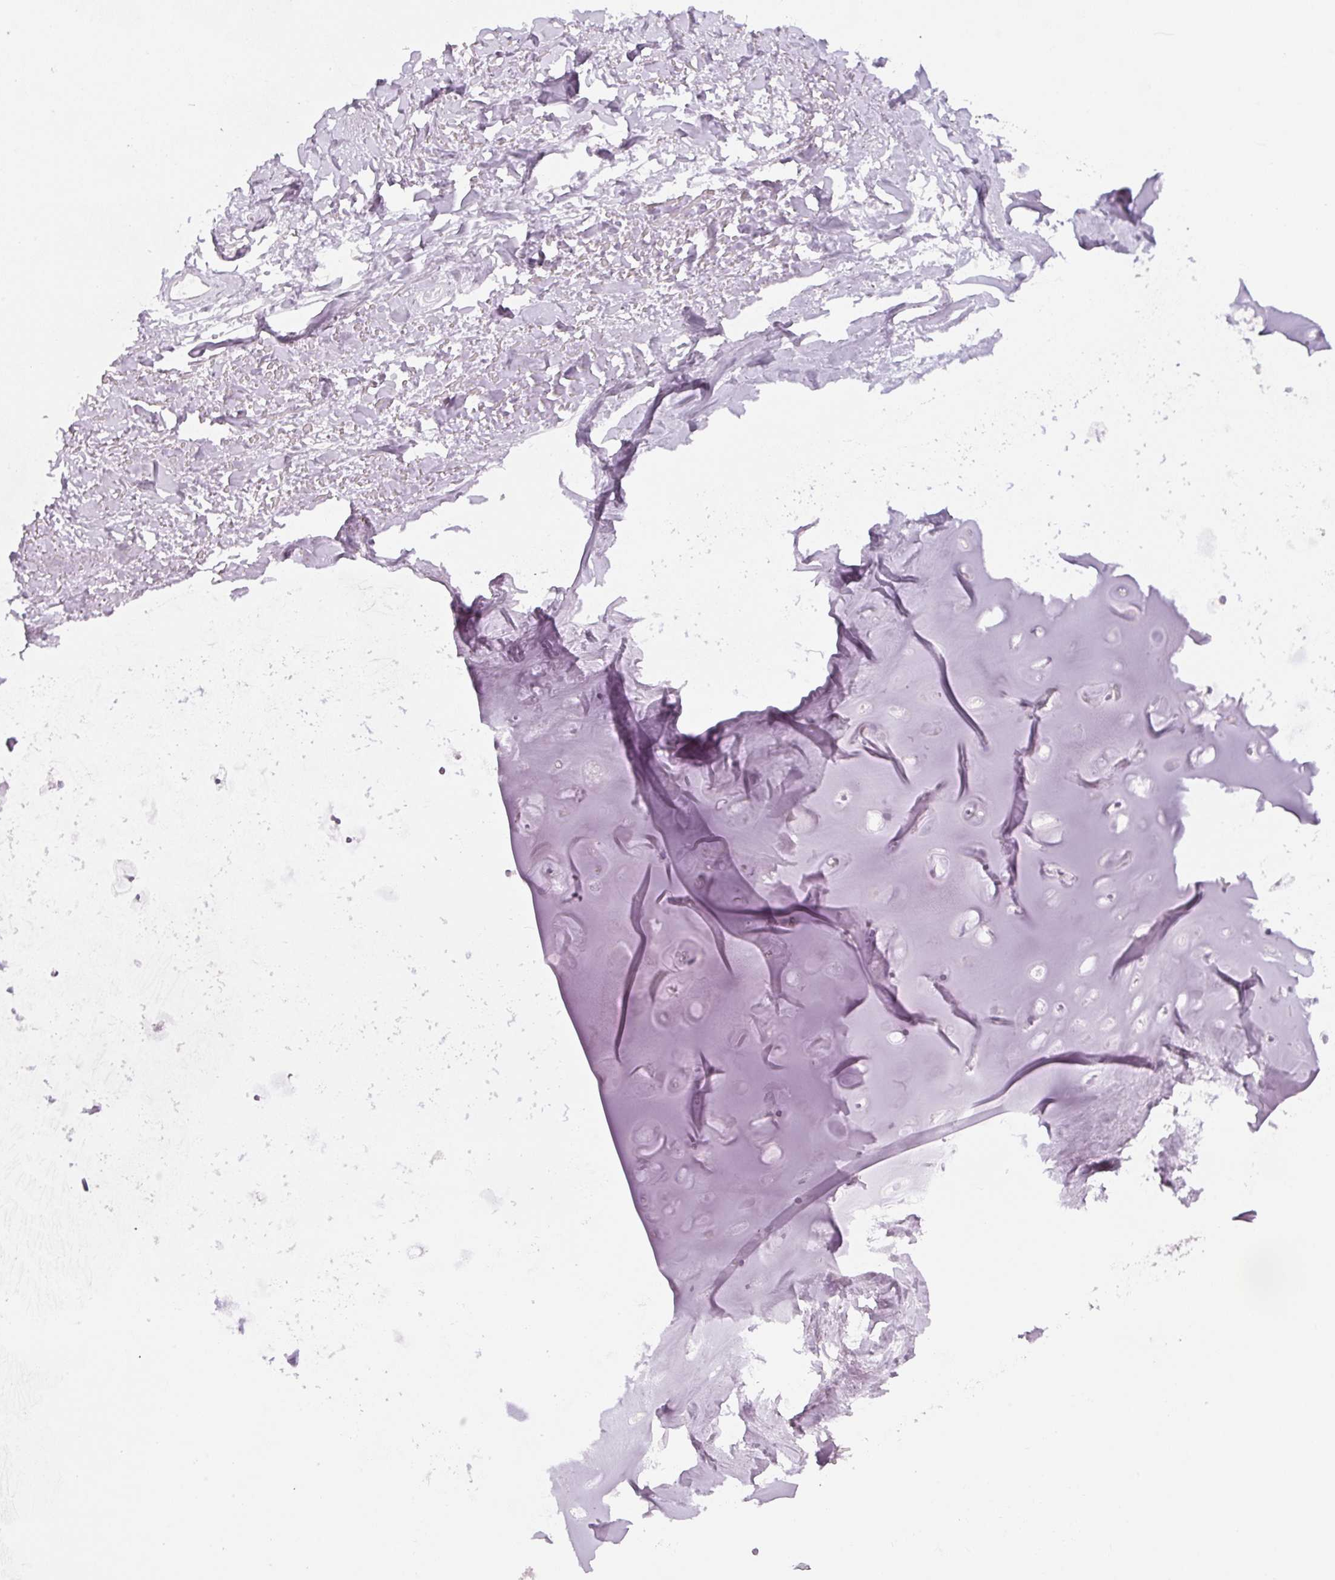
{"staining": {"intensity": "negative", "quantity": "none", "location": "none"}, "tissue": "adipose tissue", "cell_type": "Adipocytes", "image_type": "normal", "snomed": [{"axis": "morphology", "description": "Normal tissue, NOS"}, {"axis": "topography", "description": "Cartilage tissue"}], "caption": "Adipocytes show no significant protein expression in normal adipose tissue. The staining was performed using DAB to visualize the protein expression in brown, while the nuclei were stained in blue with hematoxylin (Magnification: 20x).", "gene": "PWWP3B", "patient": {"sex": "male", "age": 57}}